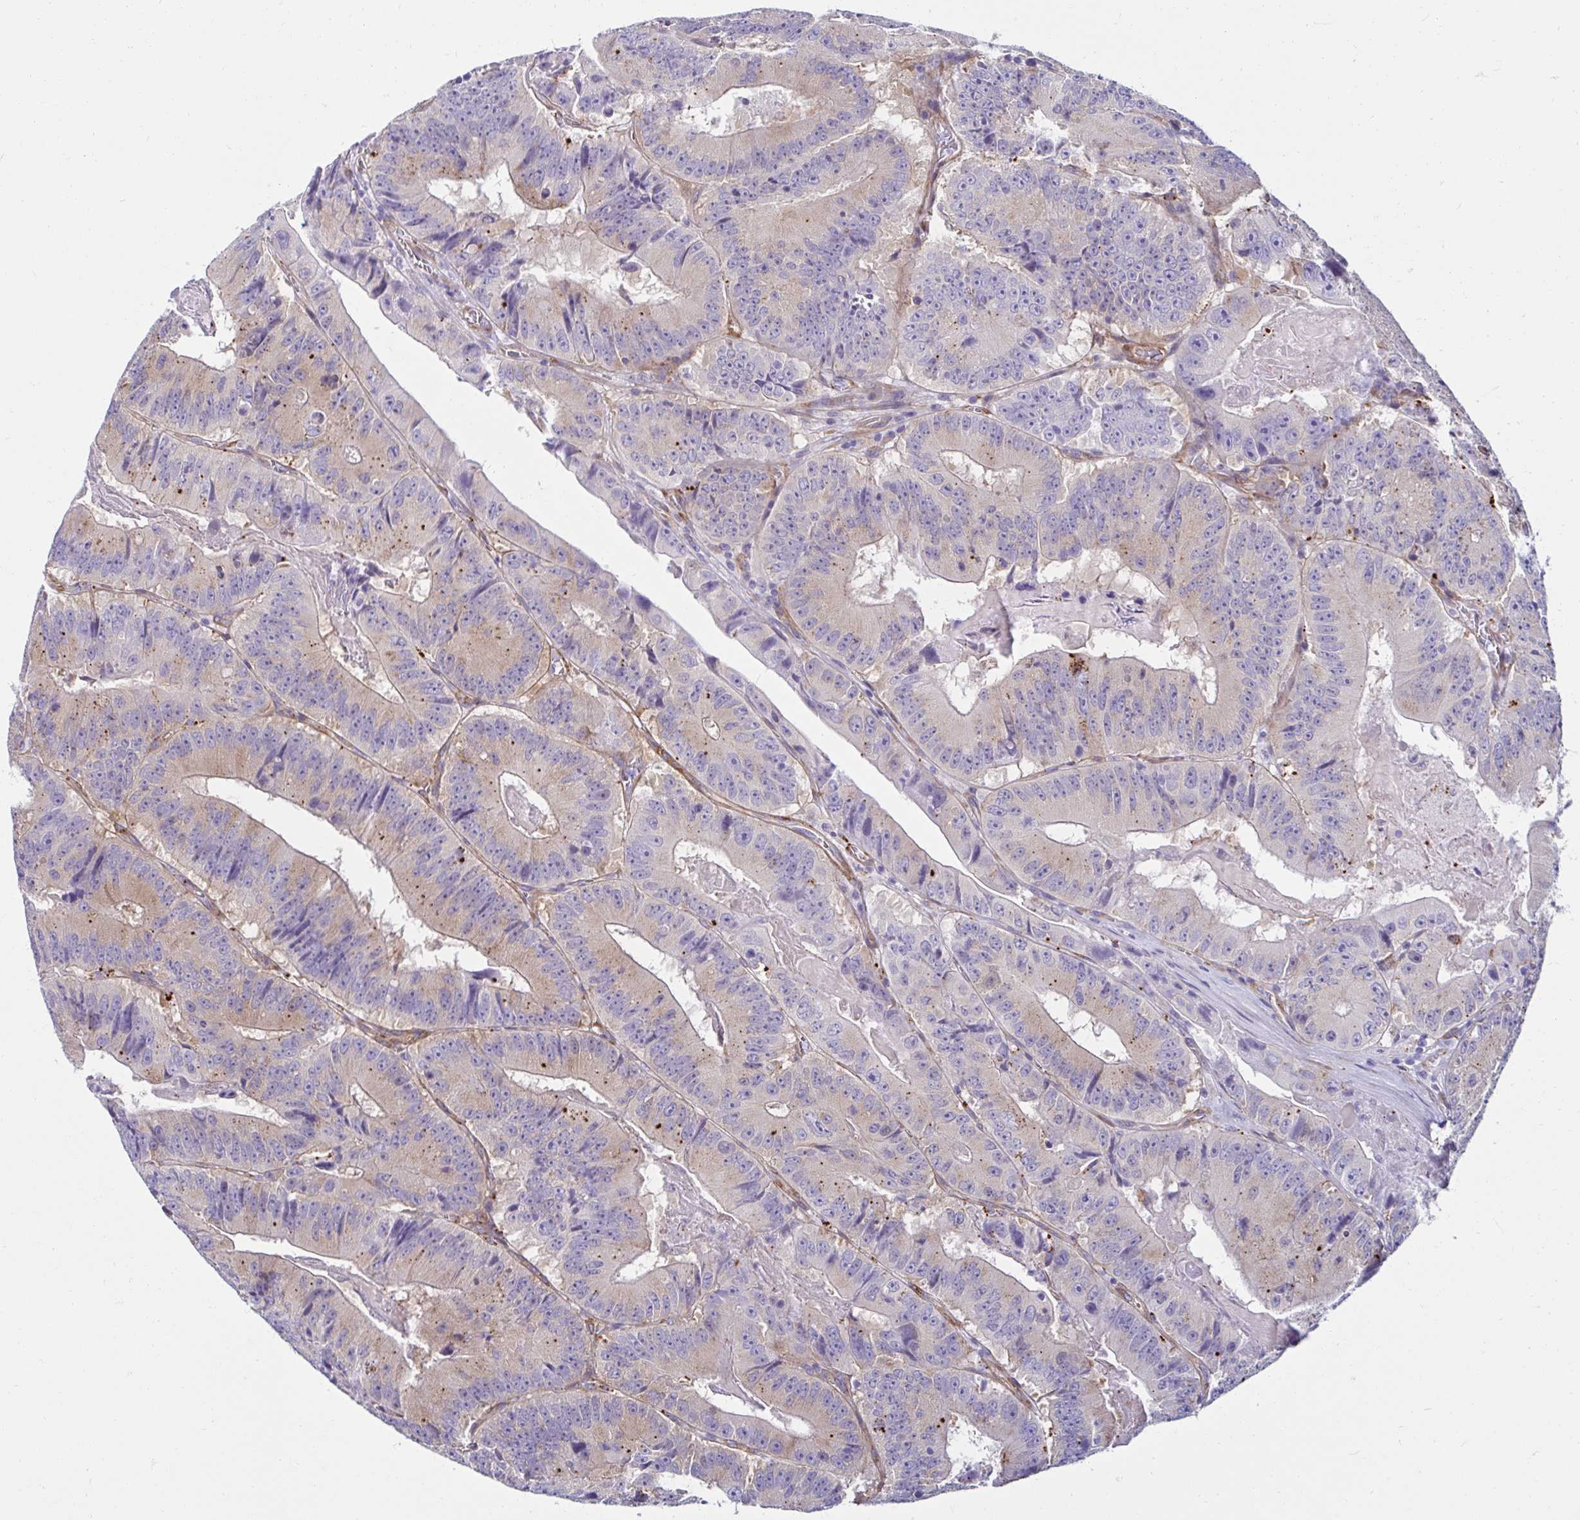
{"staining": {"intensity": "weak", "quantity": "25%-75%", "location": "cytoplasmic/membranous"}, "tissue": "colorectal cancer", "cell_type": "Tumor cells", "image_type": "cancer", "snomed": [{"axis": "morphology", "description": "Adenocarcinoma, NOS"}, {"axis": "topography", "description": "Colon"}], "caption": "Protein staining exhibits weak cytoplasmic/membranous expression in about 25%-75% of tumor cells in colorectal cancer.", "gene": "ANKRD62", "patient": {"sex": "female", "age": 86}}